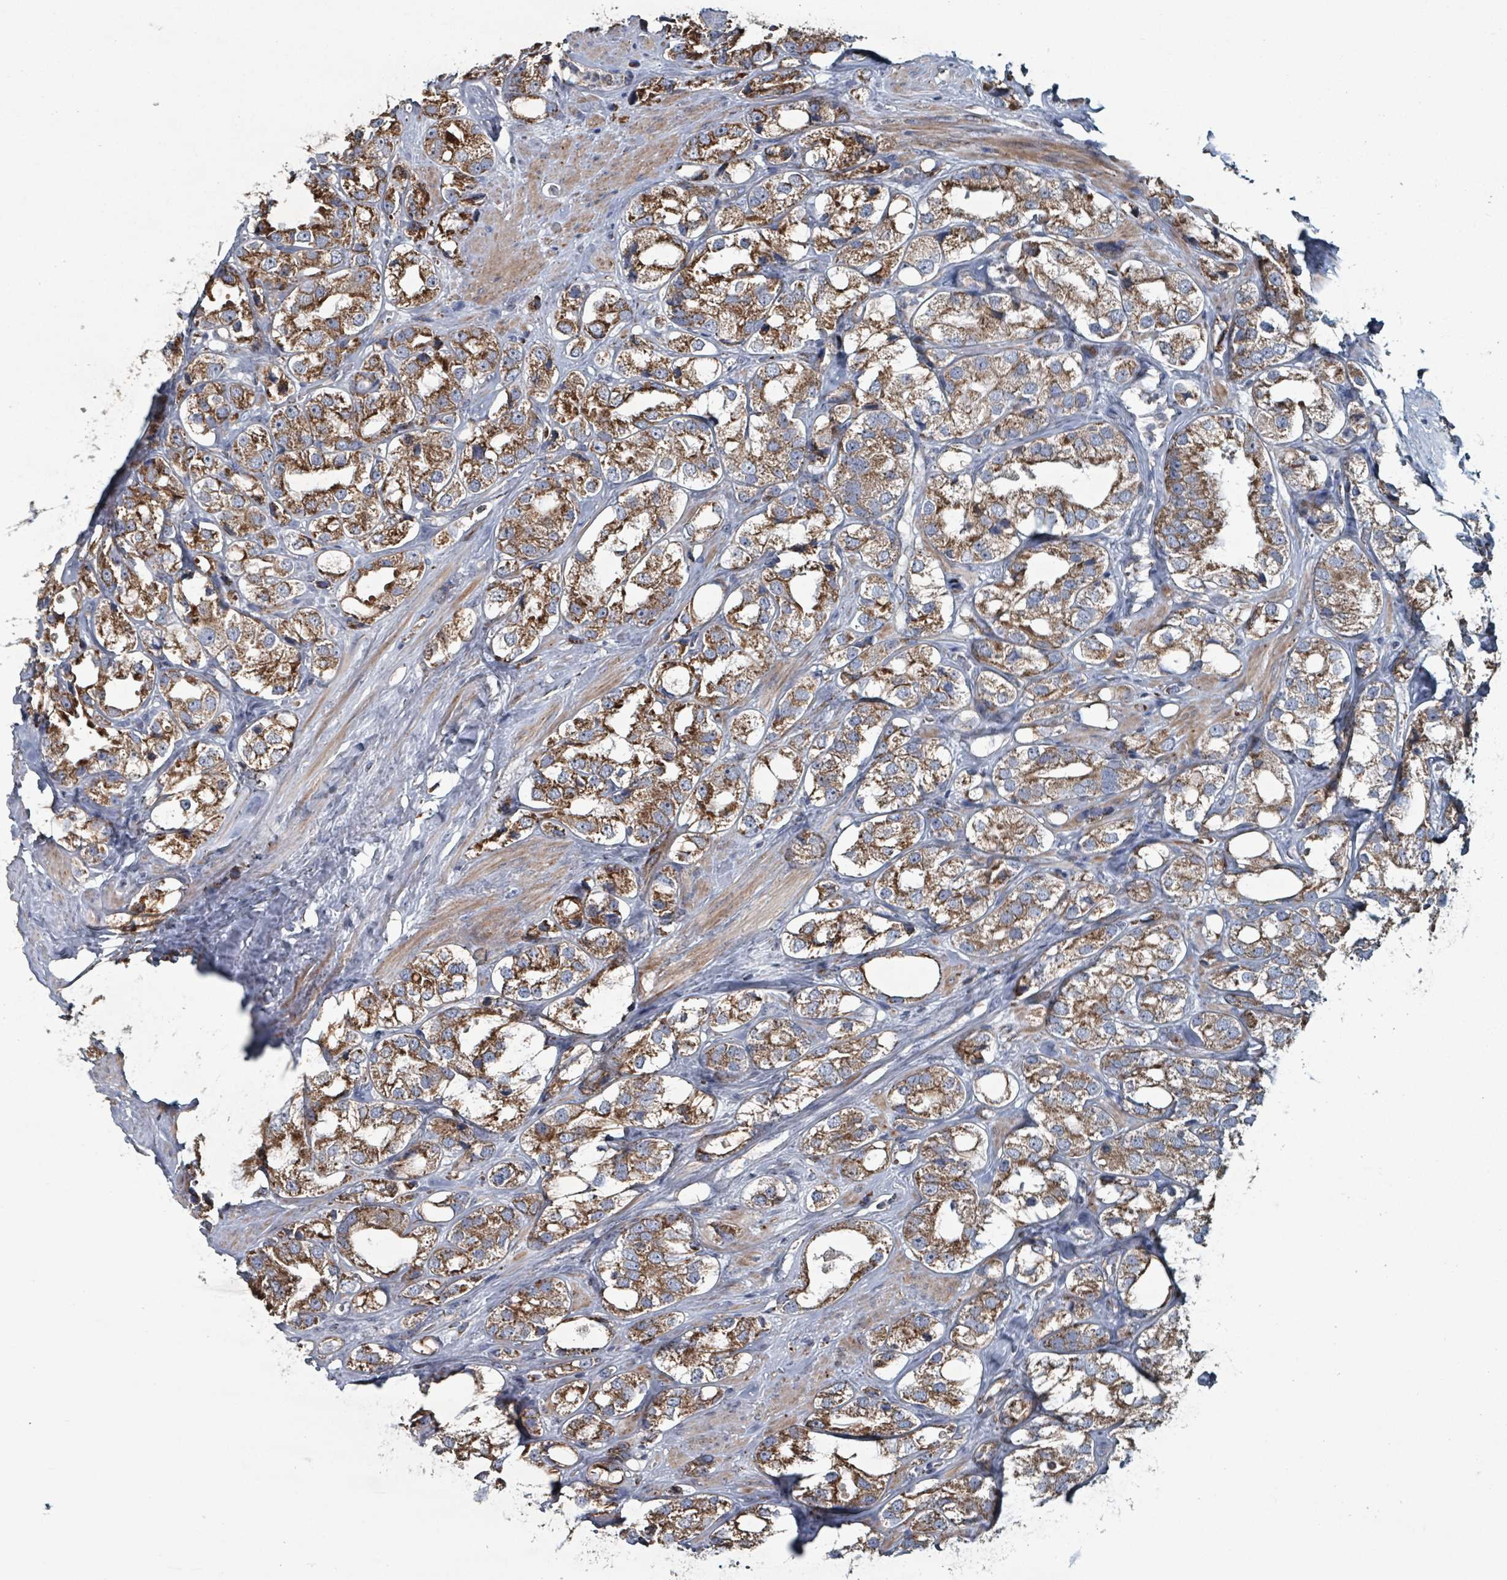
{"staining": {"intensity": "strong", "quantity": ">75%", "location": "cytoplasmic/membranous"}, "tissue": "prostate cancer", "cell_type": "Tumor cells", "image_type": "cancer", "snomed": [{"axis": "morphology", "description": "Adenocarcinoma, NOS"}, {"axis": "topography", "description": "Prostate"}], "caption": "IHC (DAB) staining of human prostate cancer (adenocarcinoma) shows strong cytoplasmic/membranous protein staining in approximately >75% of tumor cells. (DAB (3,3'-diaminobenzidine) = brown stain, brightfield microscopy at high magnification).", "gene": "ABHD18", "patient": {"sex": "male", "age": 79}}